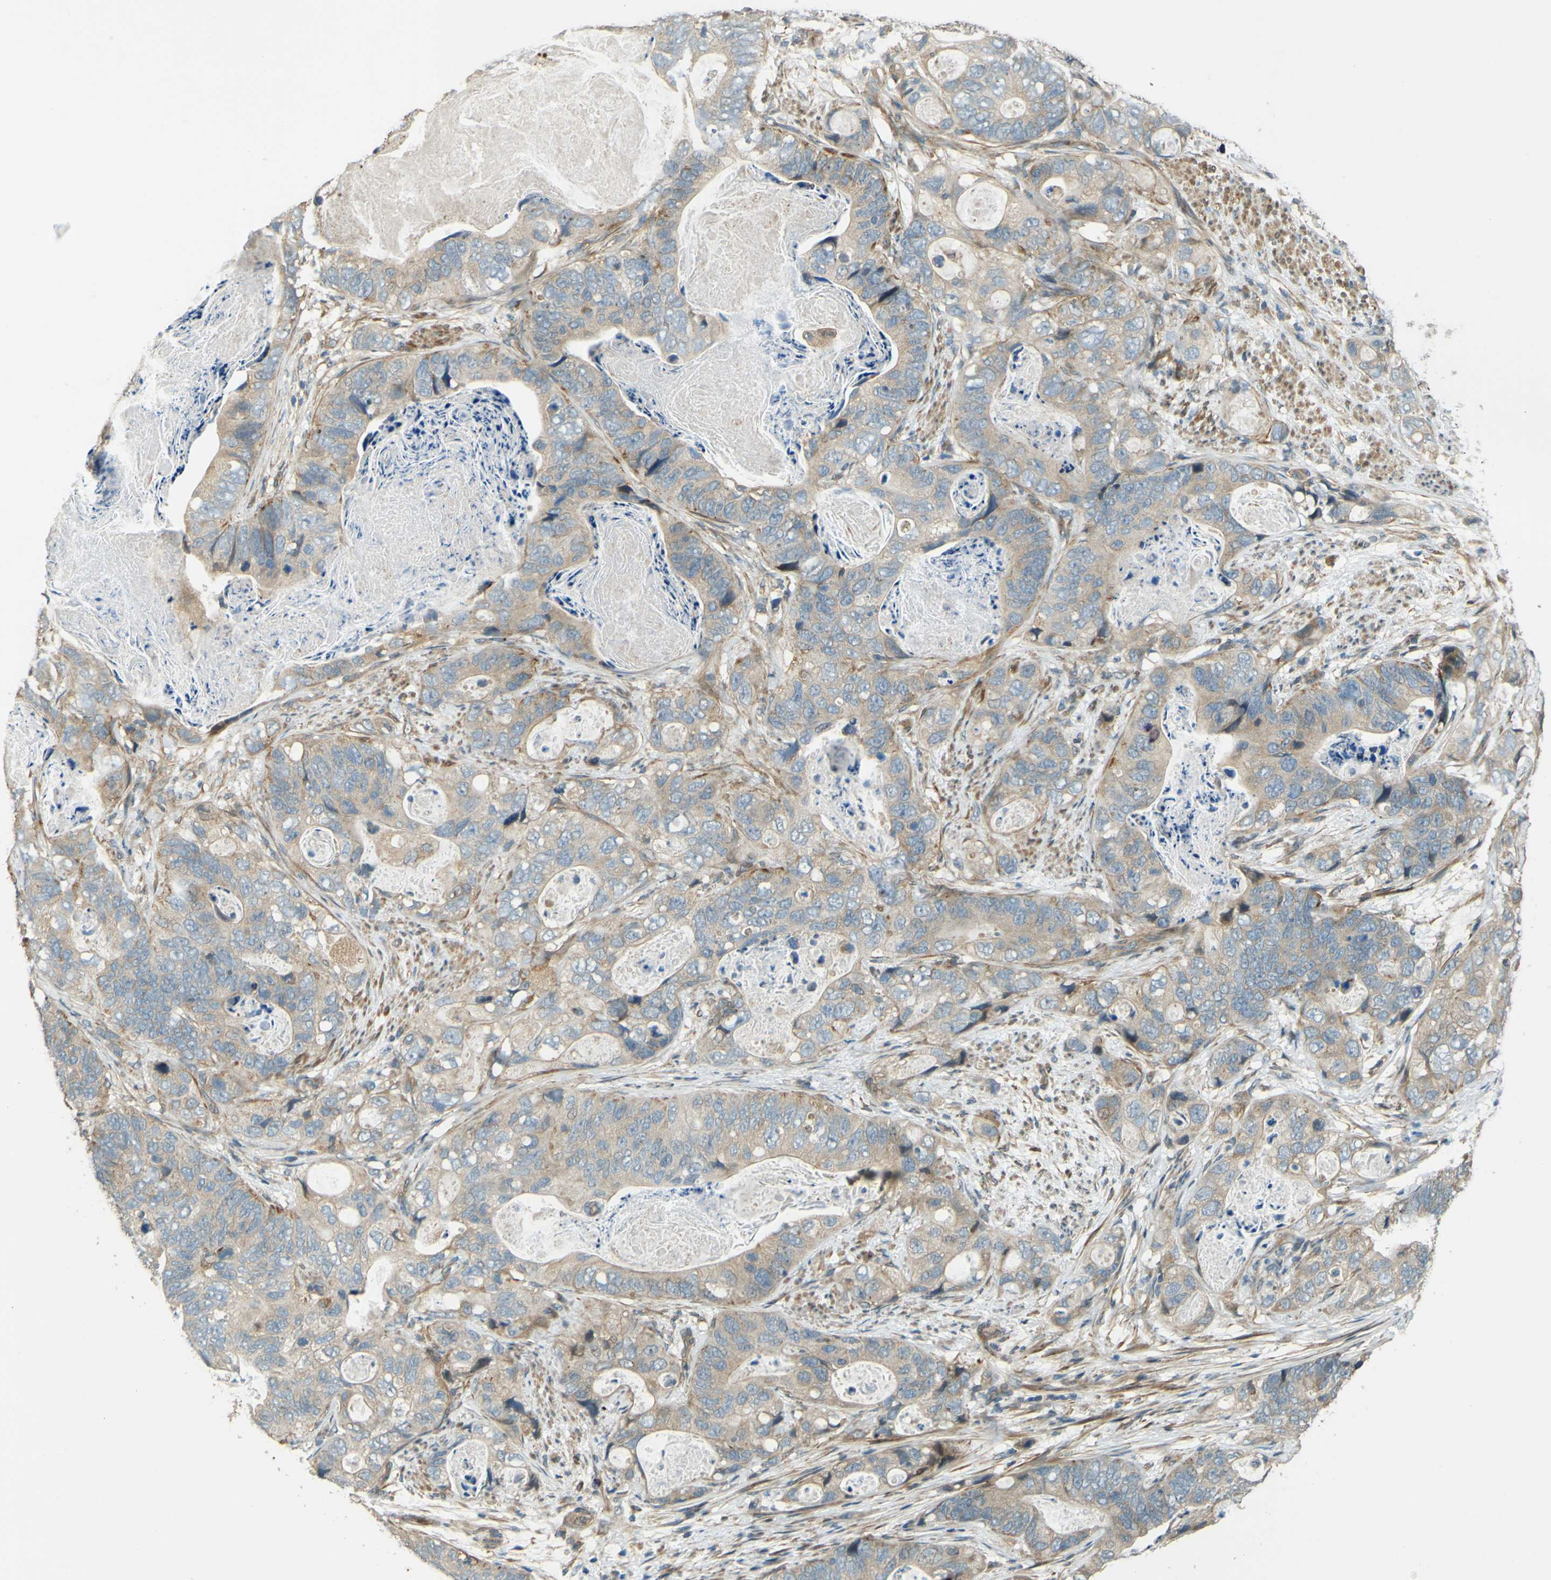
{"staining": {"intensity": "weak", "quantity": ">75%", "location": "cytoplasmic/membranous"}, "tissue": "stomach cancer", "cell_type": "Tumor cells", "image_type": "cancer", "snomed": [{"axis": "morphology", "description": "Adenocarcinoma, NOS"}, {"axis": "topography", "description": "Stomach"}], "caption": "About >75% of tumor cells in human stomach cancer (adenocarcinoma) display weak cytoplasmic/membranous protein expression as visualized by brown immunohistochemical staining.", "gene": "LPCAT1", "patient": {"sex": "female", "age": 89}}